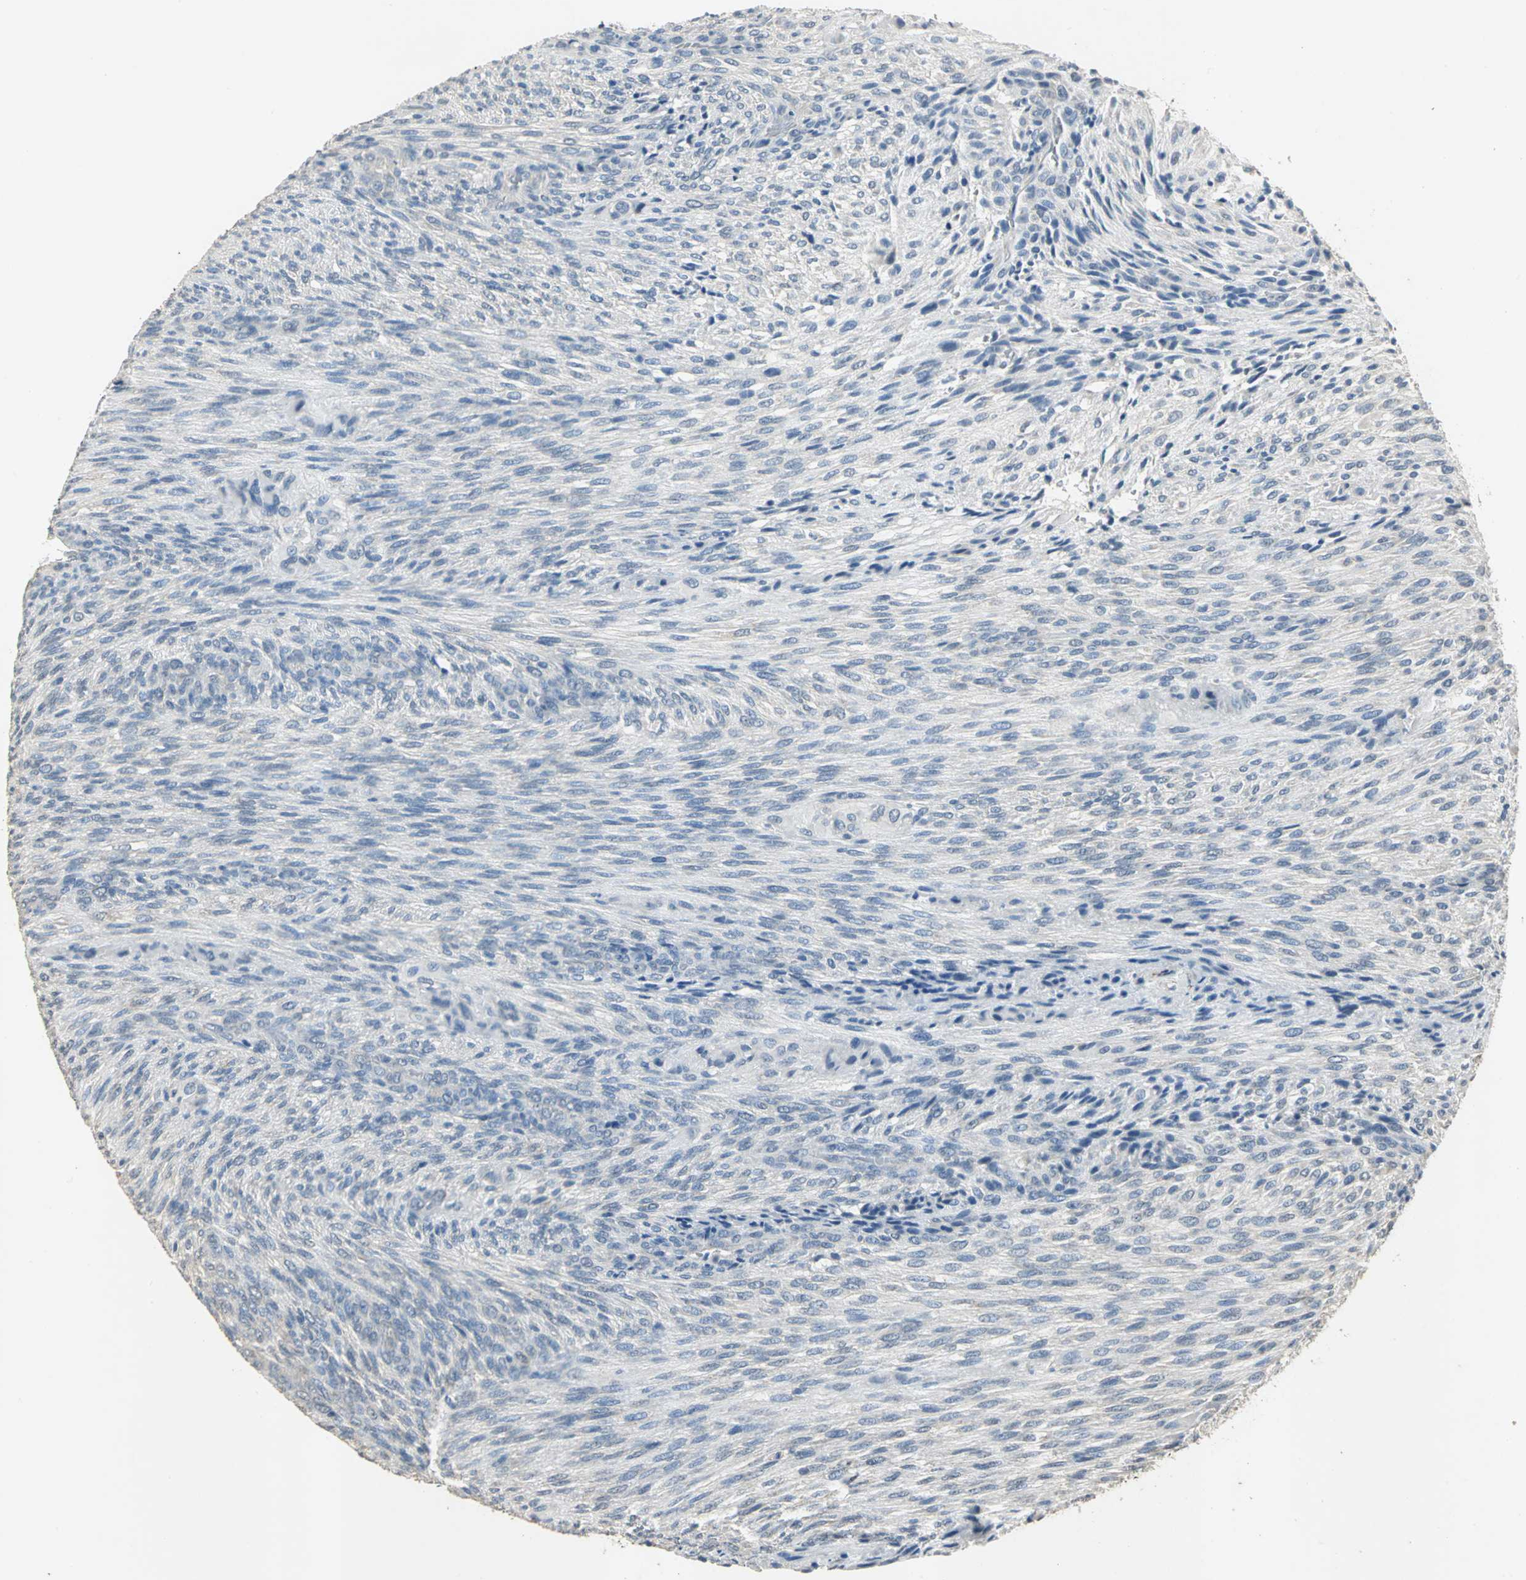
{"staining": {"intensity": "negative", "quantity": "none", "location": "none"}, "tissue": "glioma", "cell_type": "Tumor cells", "image_type": "cancer", "snomed": [{"axis": "morphology", "description": "Glioma, malignant, High grade"}, {"axis": "topography", "description": "Cerebral cortex"}], "caption": "Immunohistochemical staining of human glioma reveals no significant staining in tumor cells.", "gene": "OCLN", "patient": {"sex": "female", "age": 55}}